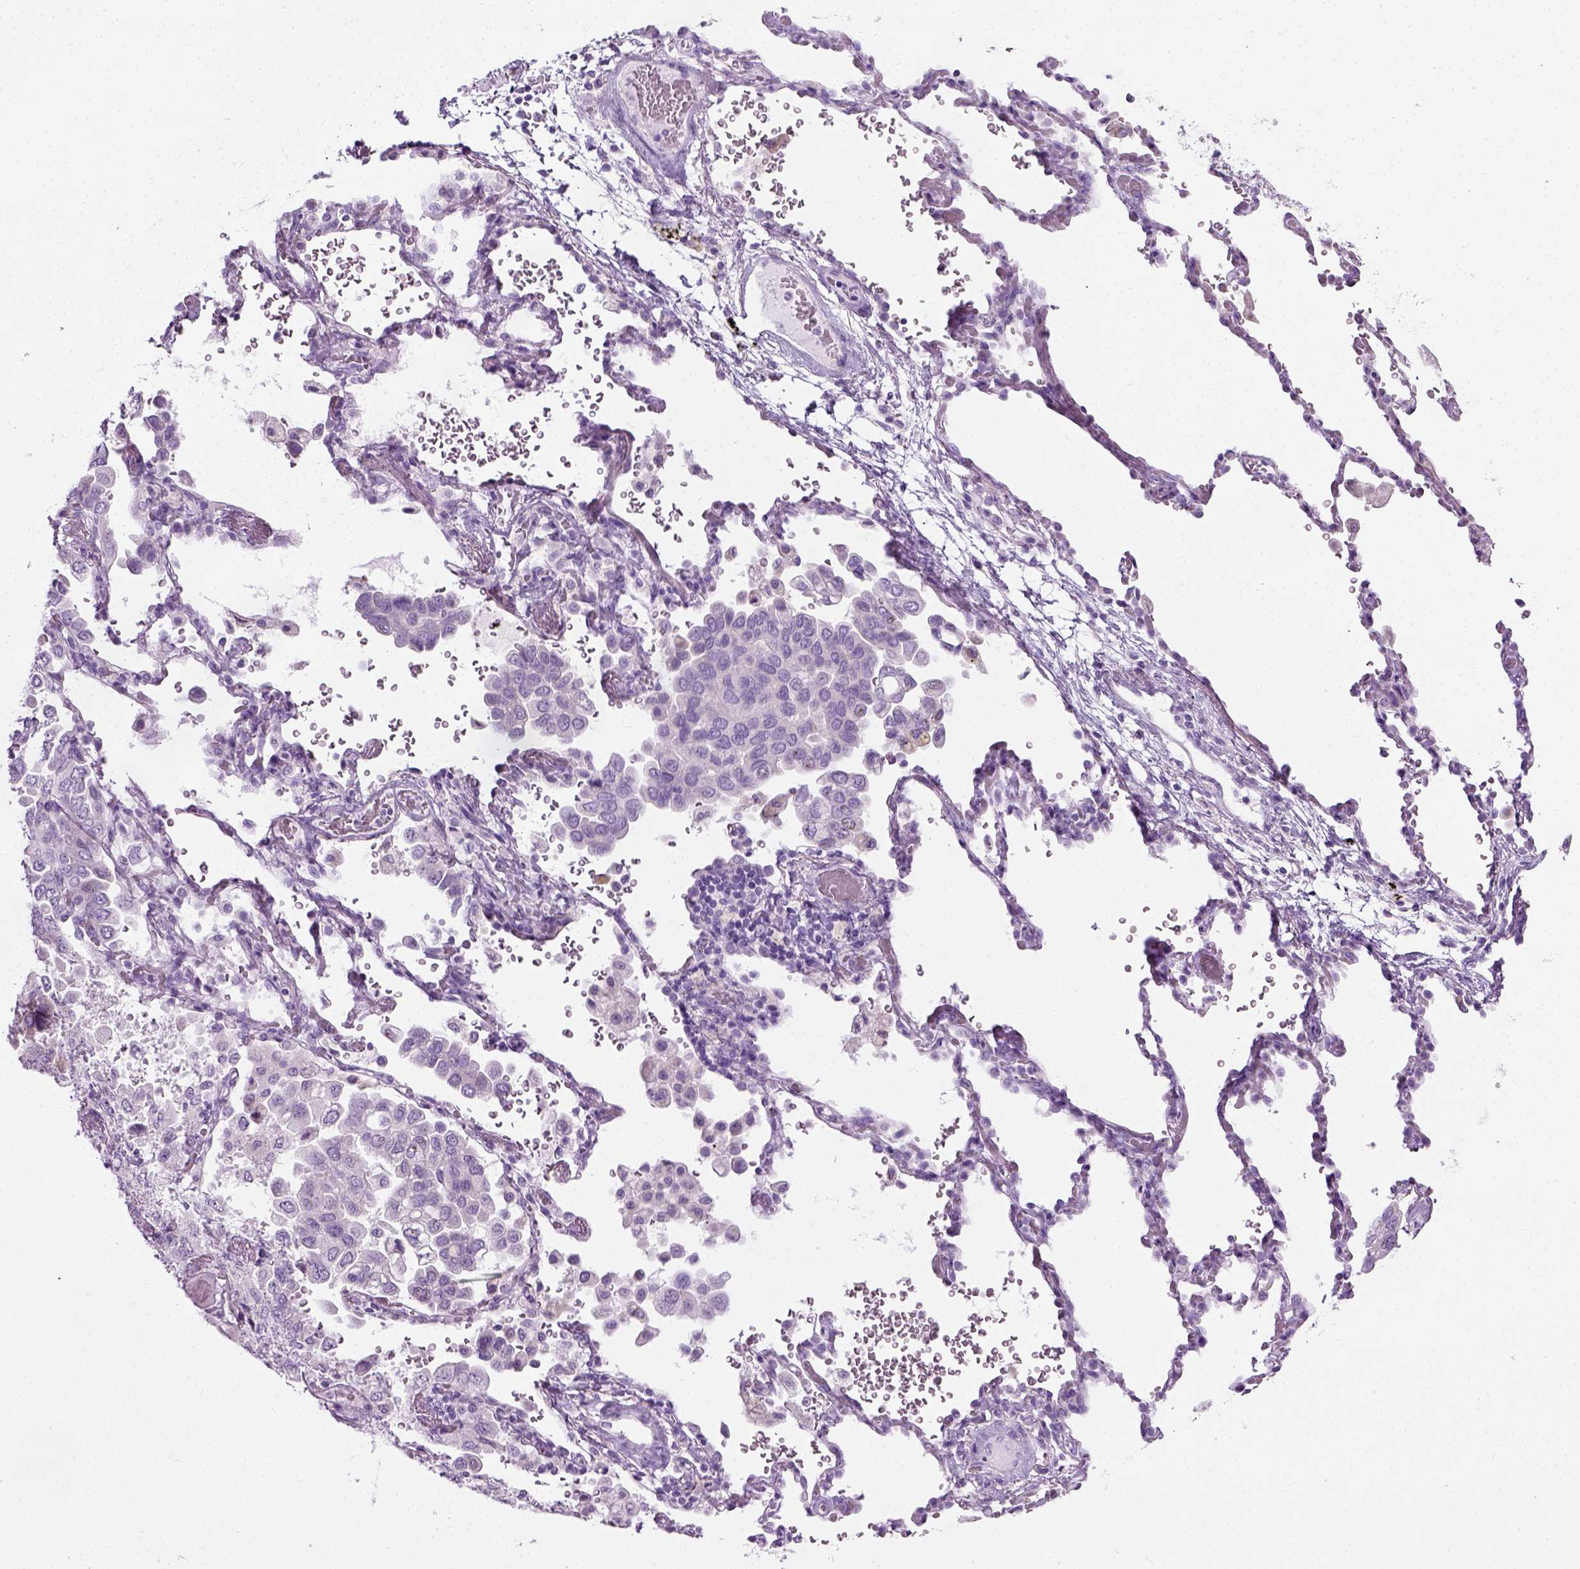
{"staining": {"intensity": "negative", "quantity": "none", "location": "none"}, "tissue": "lung cancer", "cell_type": "Tumor cells", "image_type": "cancer", "snomed": [{"axis": "morphology", "description": "Aneuploidy"}, {"axis": "morphology", "description": "Adenocarcinoma, NOS"}, {"axis": "morphology", "description": "Adenocarcinoma, metastatic, NOS"}, {"axis": "topography", "description": "Lymph node"}, {"axis": "topography", "description": "Lung"}], "caption": "Lung cancer was stained to show a protein in brown. There is no significant staining in tumor cells.", "gene": "CIBAR2", "patient": {"sex": "female", "age": 48}}